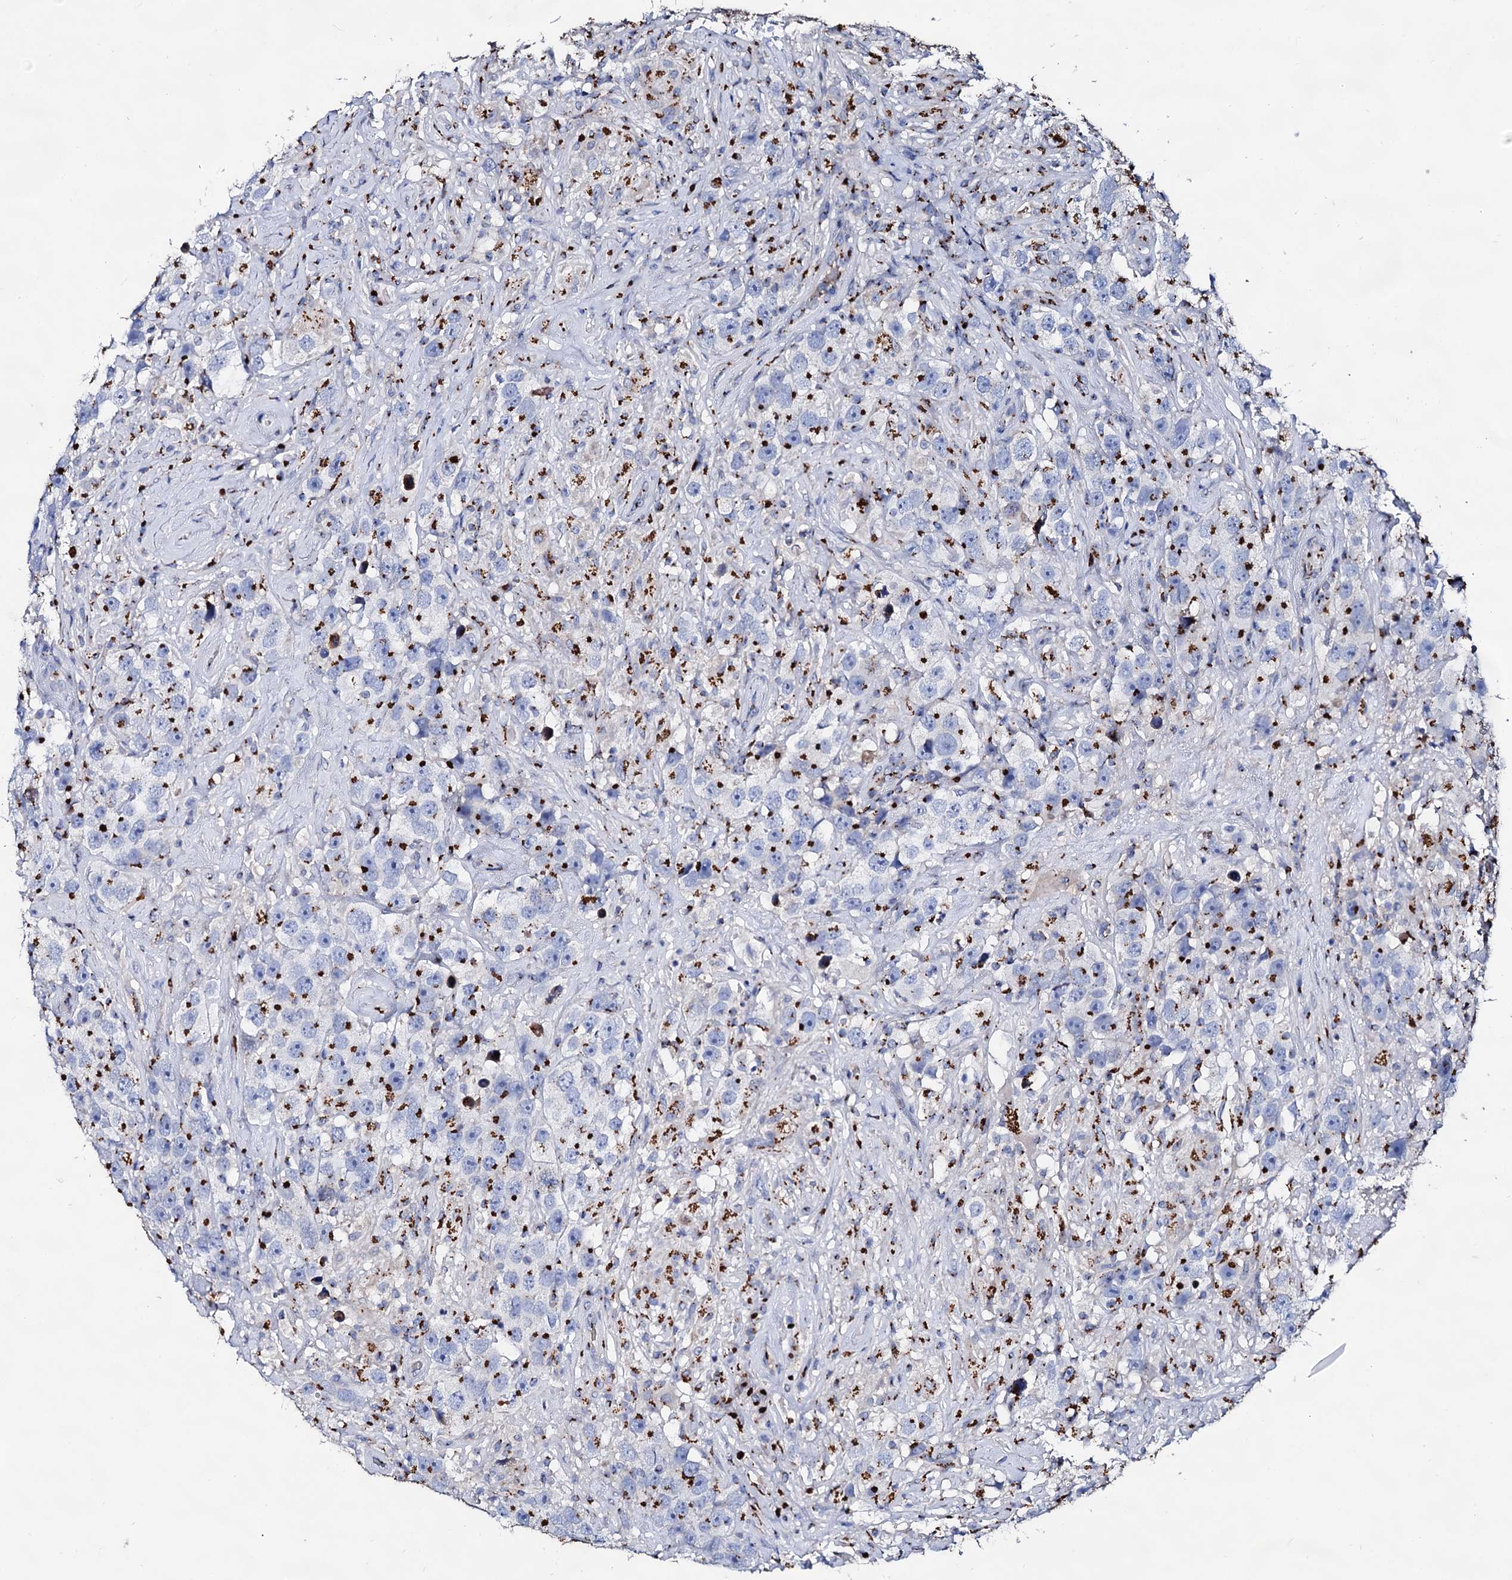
{"staining": {"intensity": "strong", "quantity": "25%-75%", "location": "cytoplasmic/membranous"}, "tissue": "testis cancer", "cell_type": "Tumor cells", "image_type": "cancer", "snomed": [{"axis": "morphology", "description": "Seminoma, NOS"}, {"axis": "topography", "description": "Testis"}], "caption": "Strong cytoplasmic/membranous staining for a protein is appreciated in approximately 25%-75% of tumor cells of testis cancer using immunohistochemistry (IHC).", "gene": "TM9SF3", "patient": {"sex": "male", "age": 49}}